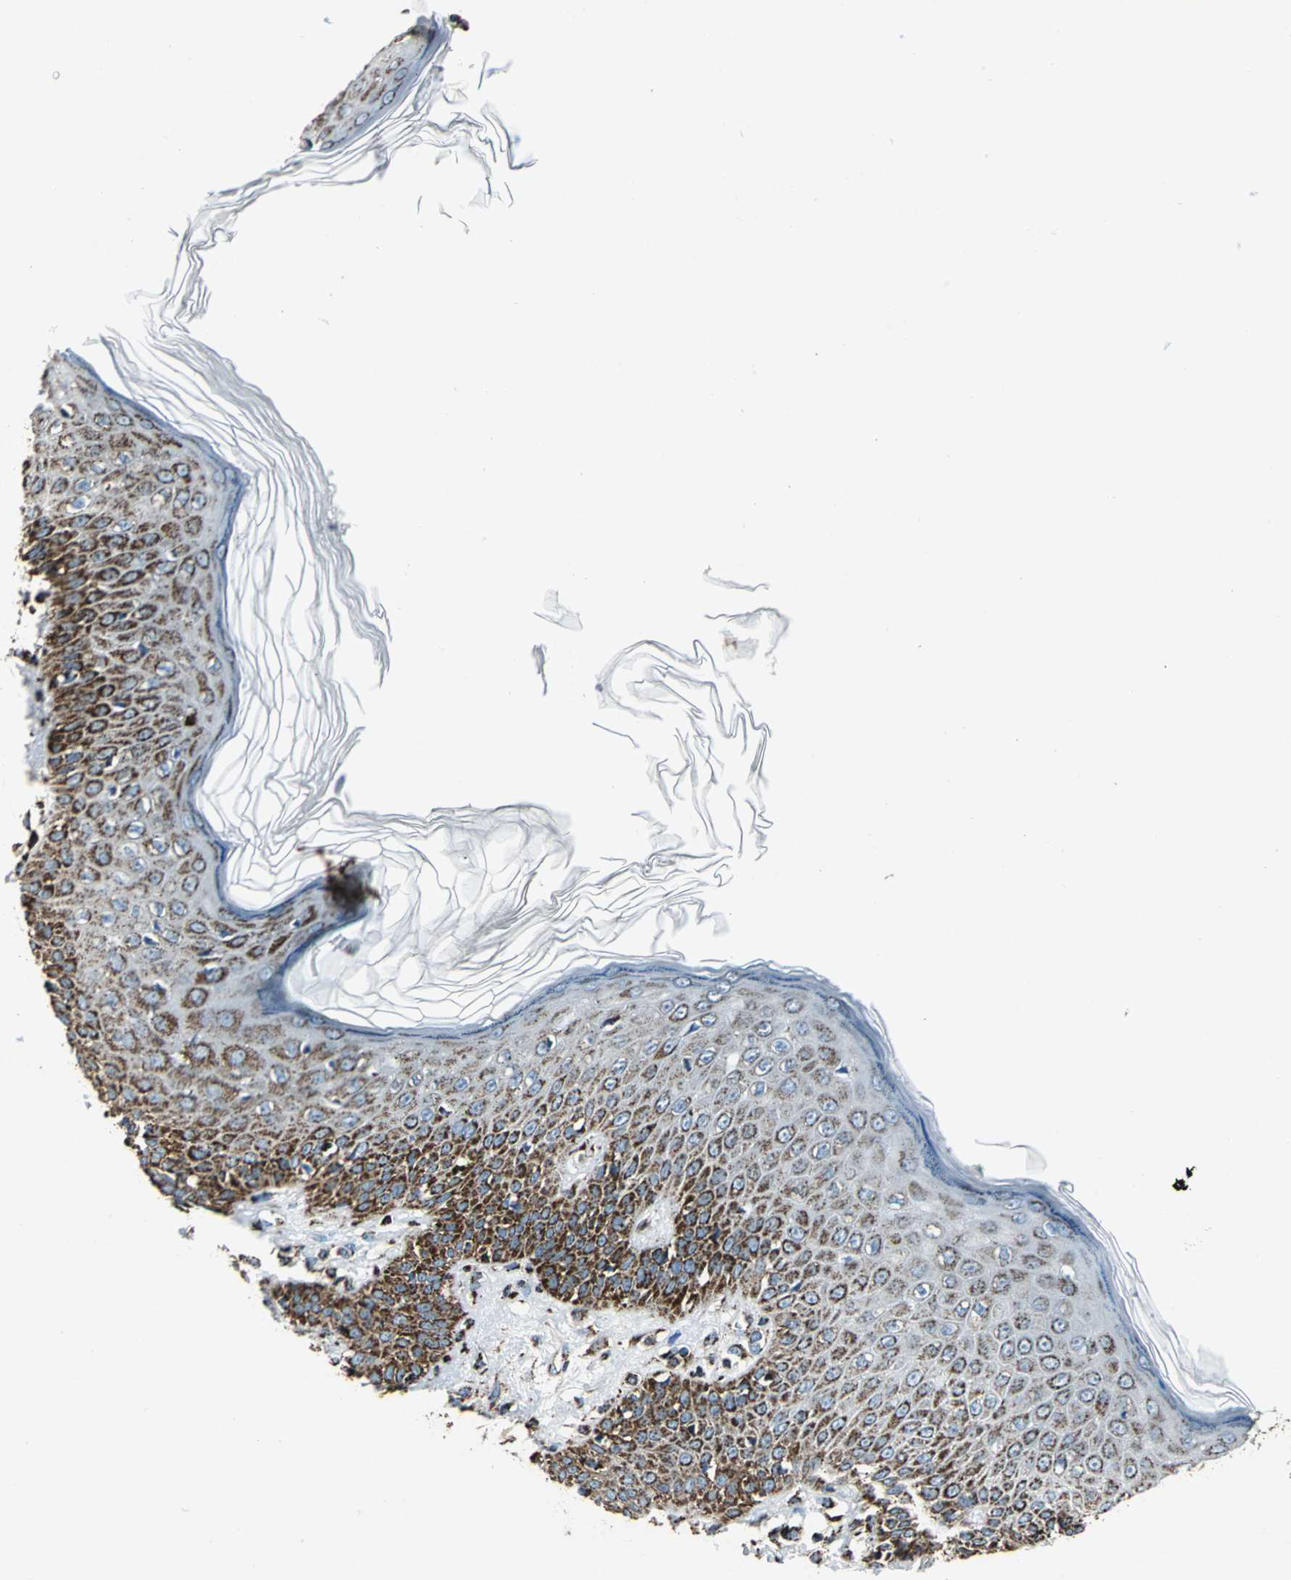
{"staining": {"intensity": "strong", "quantity": ">75%", "location": "cytoplasmic/membranous"}, "tissue": "skin cancer", "cell_type": "Tumor cells", "image_type": "cancer", "snomed": [{"axis": "morphology", "description": "Squamous cell carcinoma, NOS"}, {"axis": "topography", "description": "Skin"}], "caption": "A high-resolution photomicrograph shows IHC staining of squamous cell carcinoma (skin), which demonstrates strong cytoplasmic/membranous expression in about >75% of tumor cells. The protein of interest is shown in brown color, while the nuclei are stained blue.", "gene": "ECH1", "patient": {"sex": "female", "age": 78}}